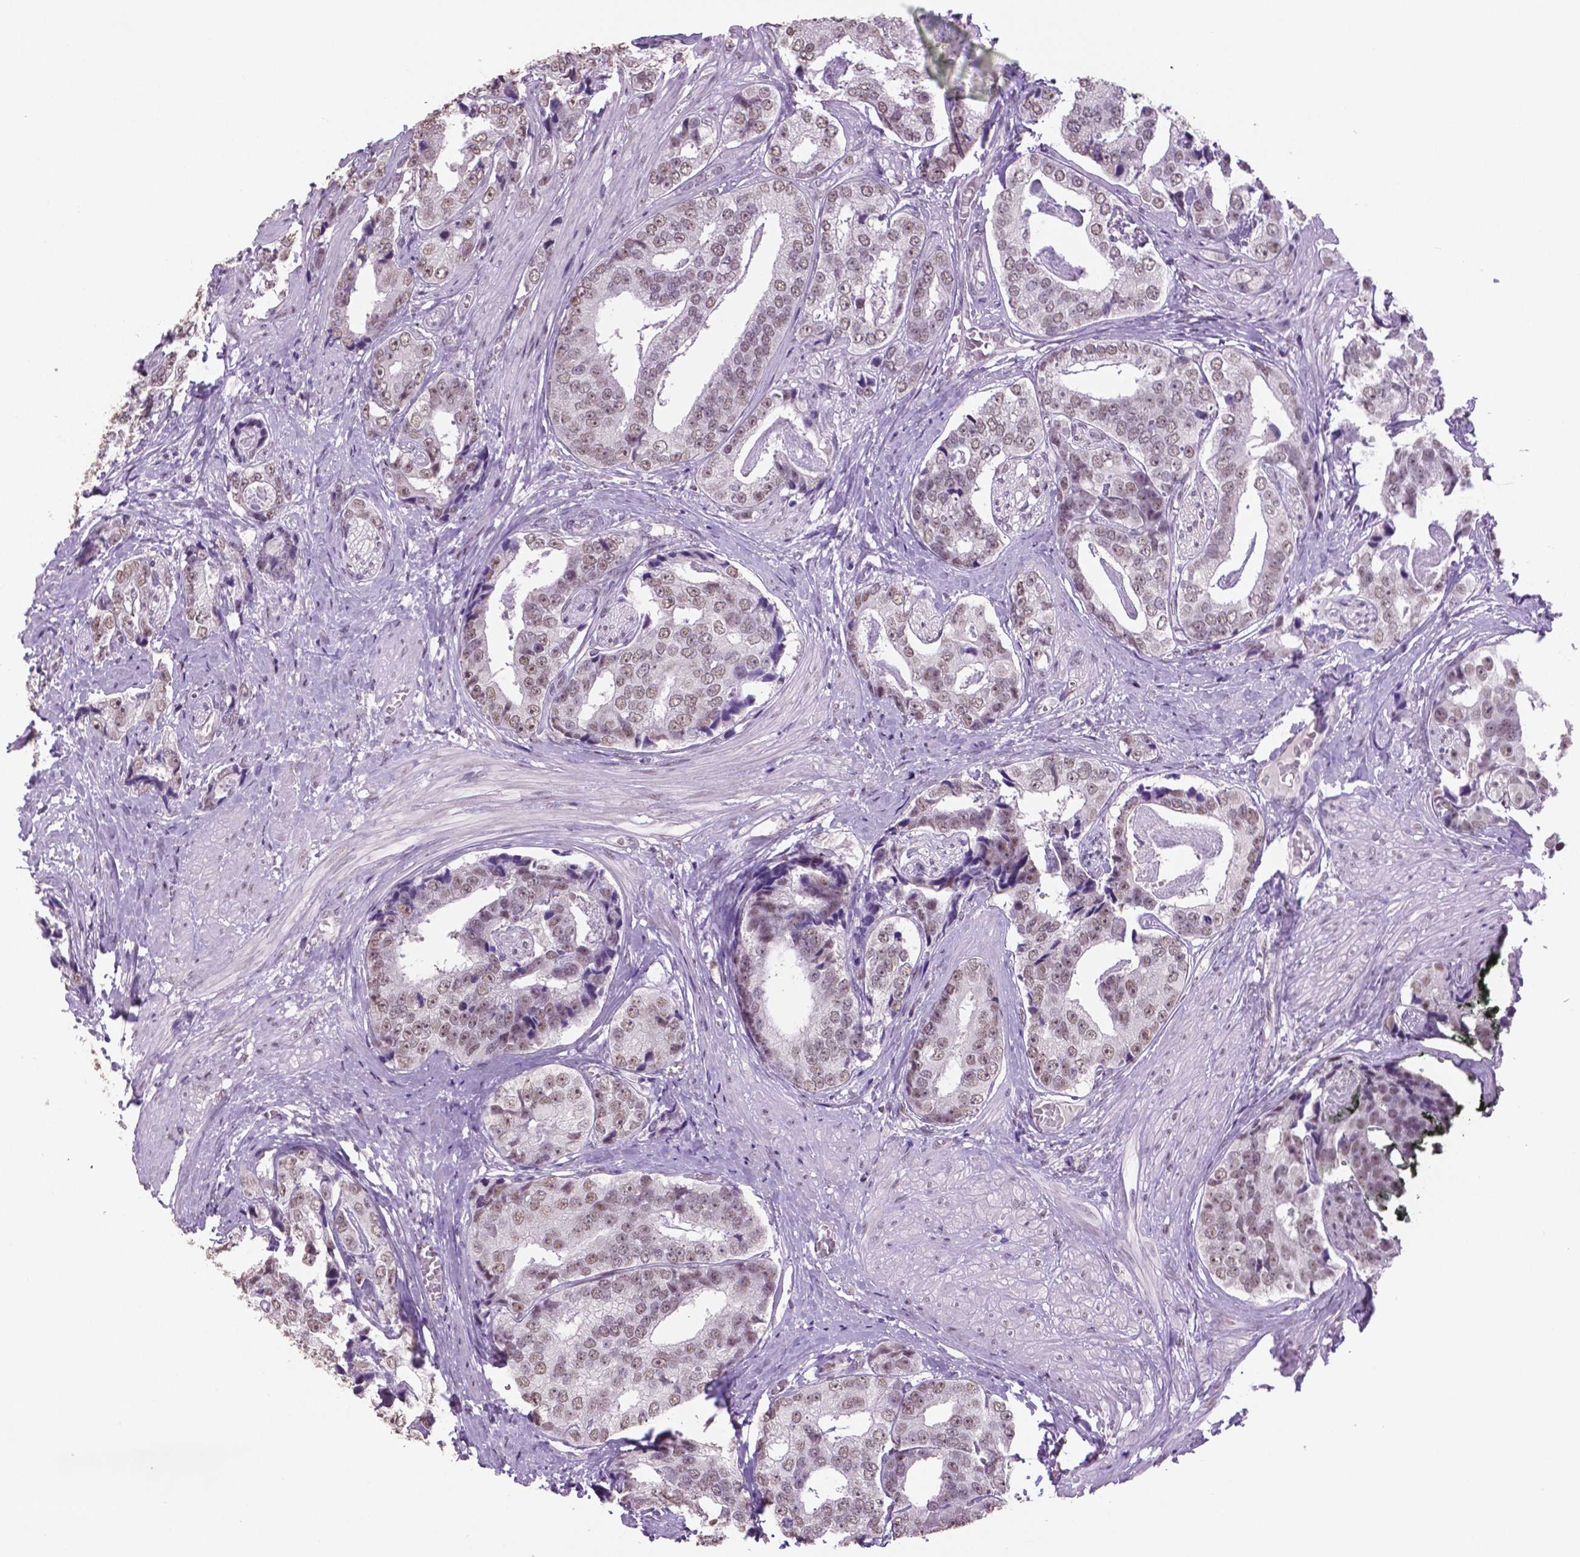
{"staining": {"intensity": "weak", "quantity": ">75%", "location": "nuclear"}, "tissue": "prostate cancer", "cell_type": "Tumor cells", "image_type": "cancer", "snomed": [{"axis": "morphology", "description": "Adenocarcinoma, High grade"}, {"axis": "topography", "description": "Prostate"}], "caption": "Protein expression analysis of adenocarcinoma (high-grade) (prostate) exhibits weak nuclear staining in approximately >75% of tumor cells. The staining was performed using DAB (3,3'-diaminobenzidine), with brown indicating positive protein expression. Nuclei are stained blue with hematoxylin.", "gene": "IGF2BP1", "patient": {"sex": "male", "age": 71}}